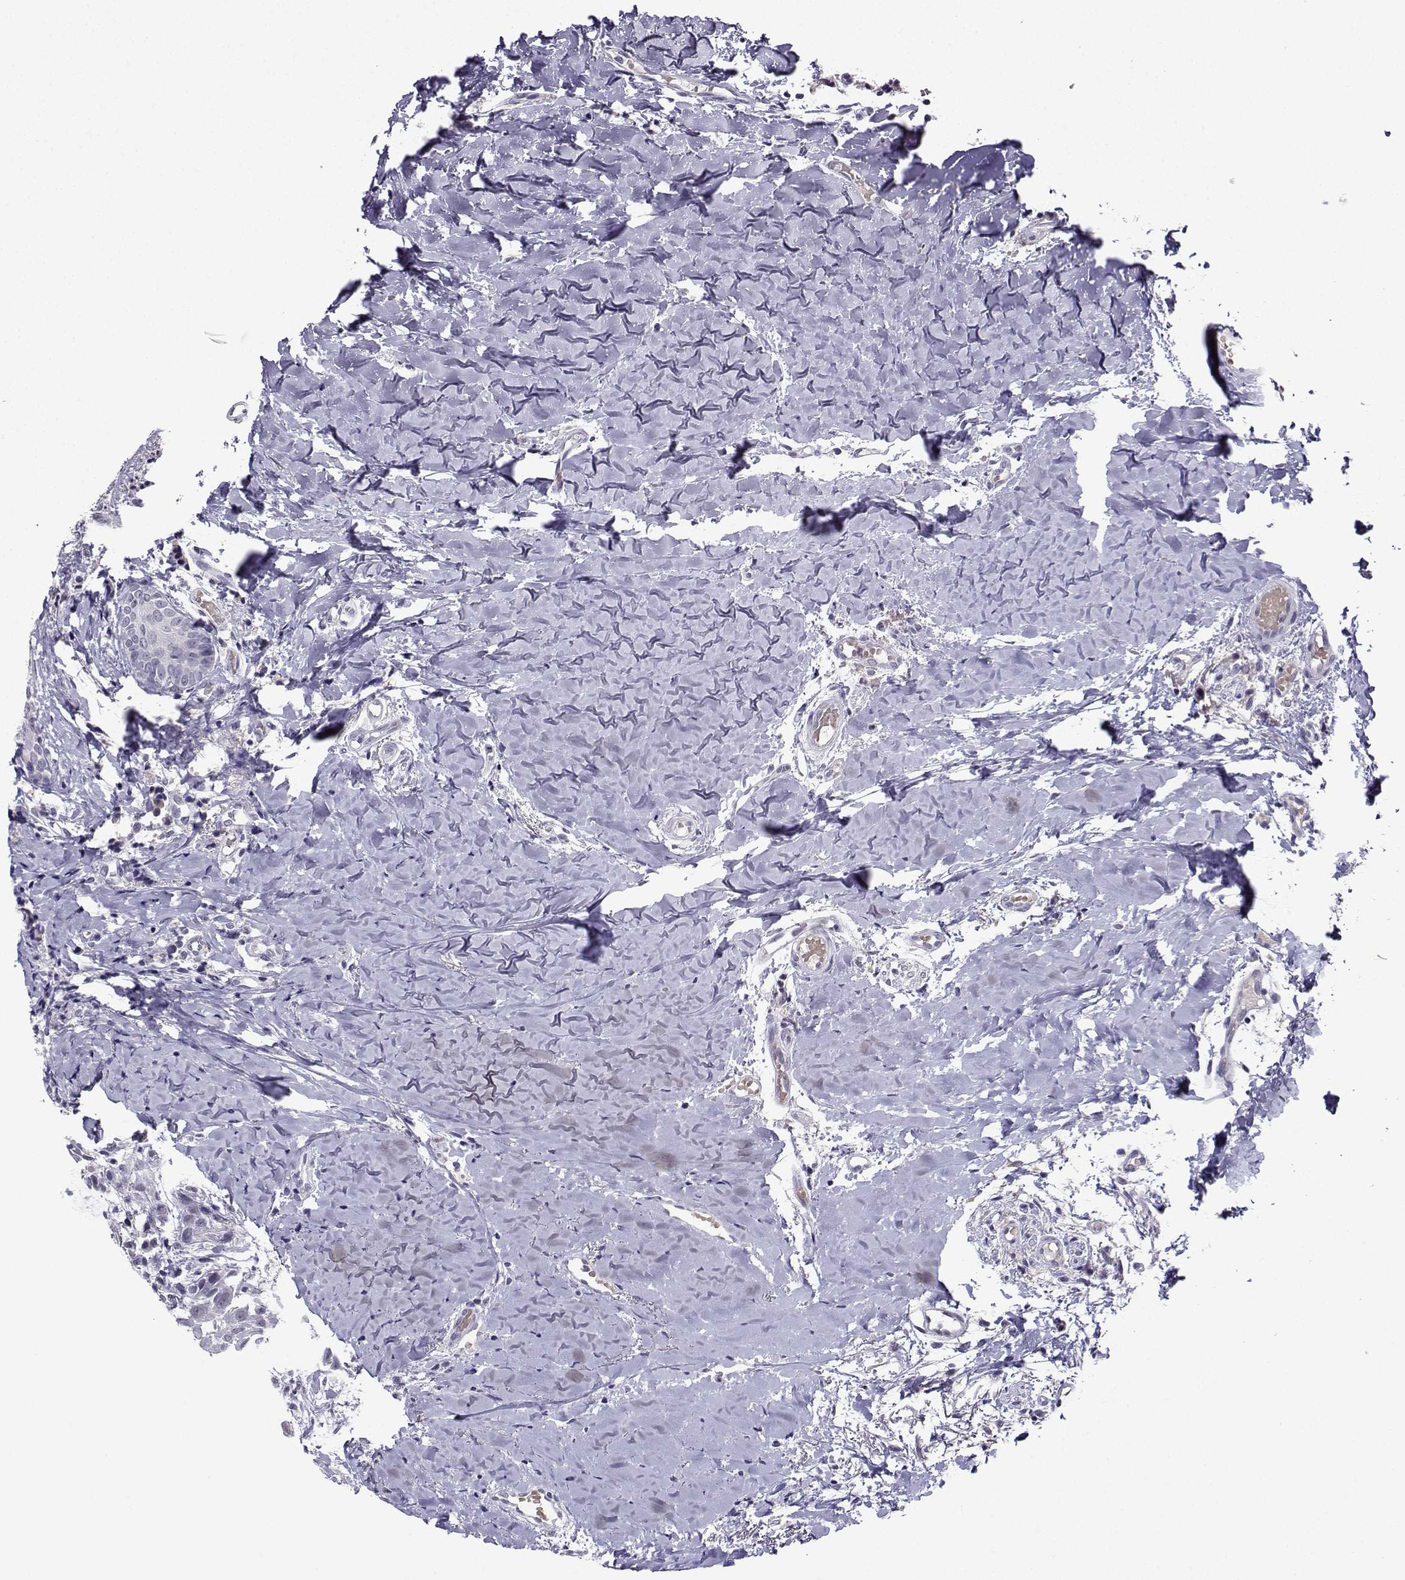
{"staining": {"intensity": "negative", "quantity": "none", "location": "none"}, "tissue": "head and neck cancer", "cell_type": "Tumor cells", "image_type": "cancer", "snomed": [{"axis": "morphology", "description": "Normal tissue, NOS"}, {"axis": "morphology", "description": "Squamous cell carcinoma, NOS"}, {"axis": "topography", "description": "Oral tissue"}, {"axis": "topography", "description": "Salivary gland"}, {"axis": "topography", "description": "Head-Neck"}], "caption": "Protein analysis of head and neck cancer exhibits no significant staining in tumor cells.", "gene": "LRFN2", "patient": {"sex": "female", "age": 62}}